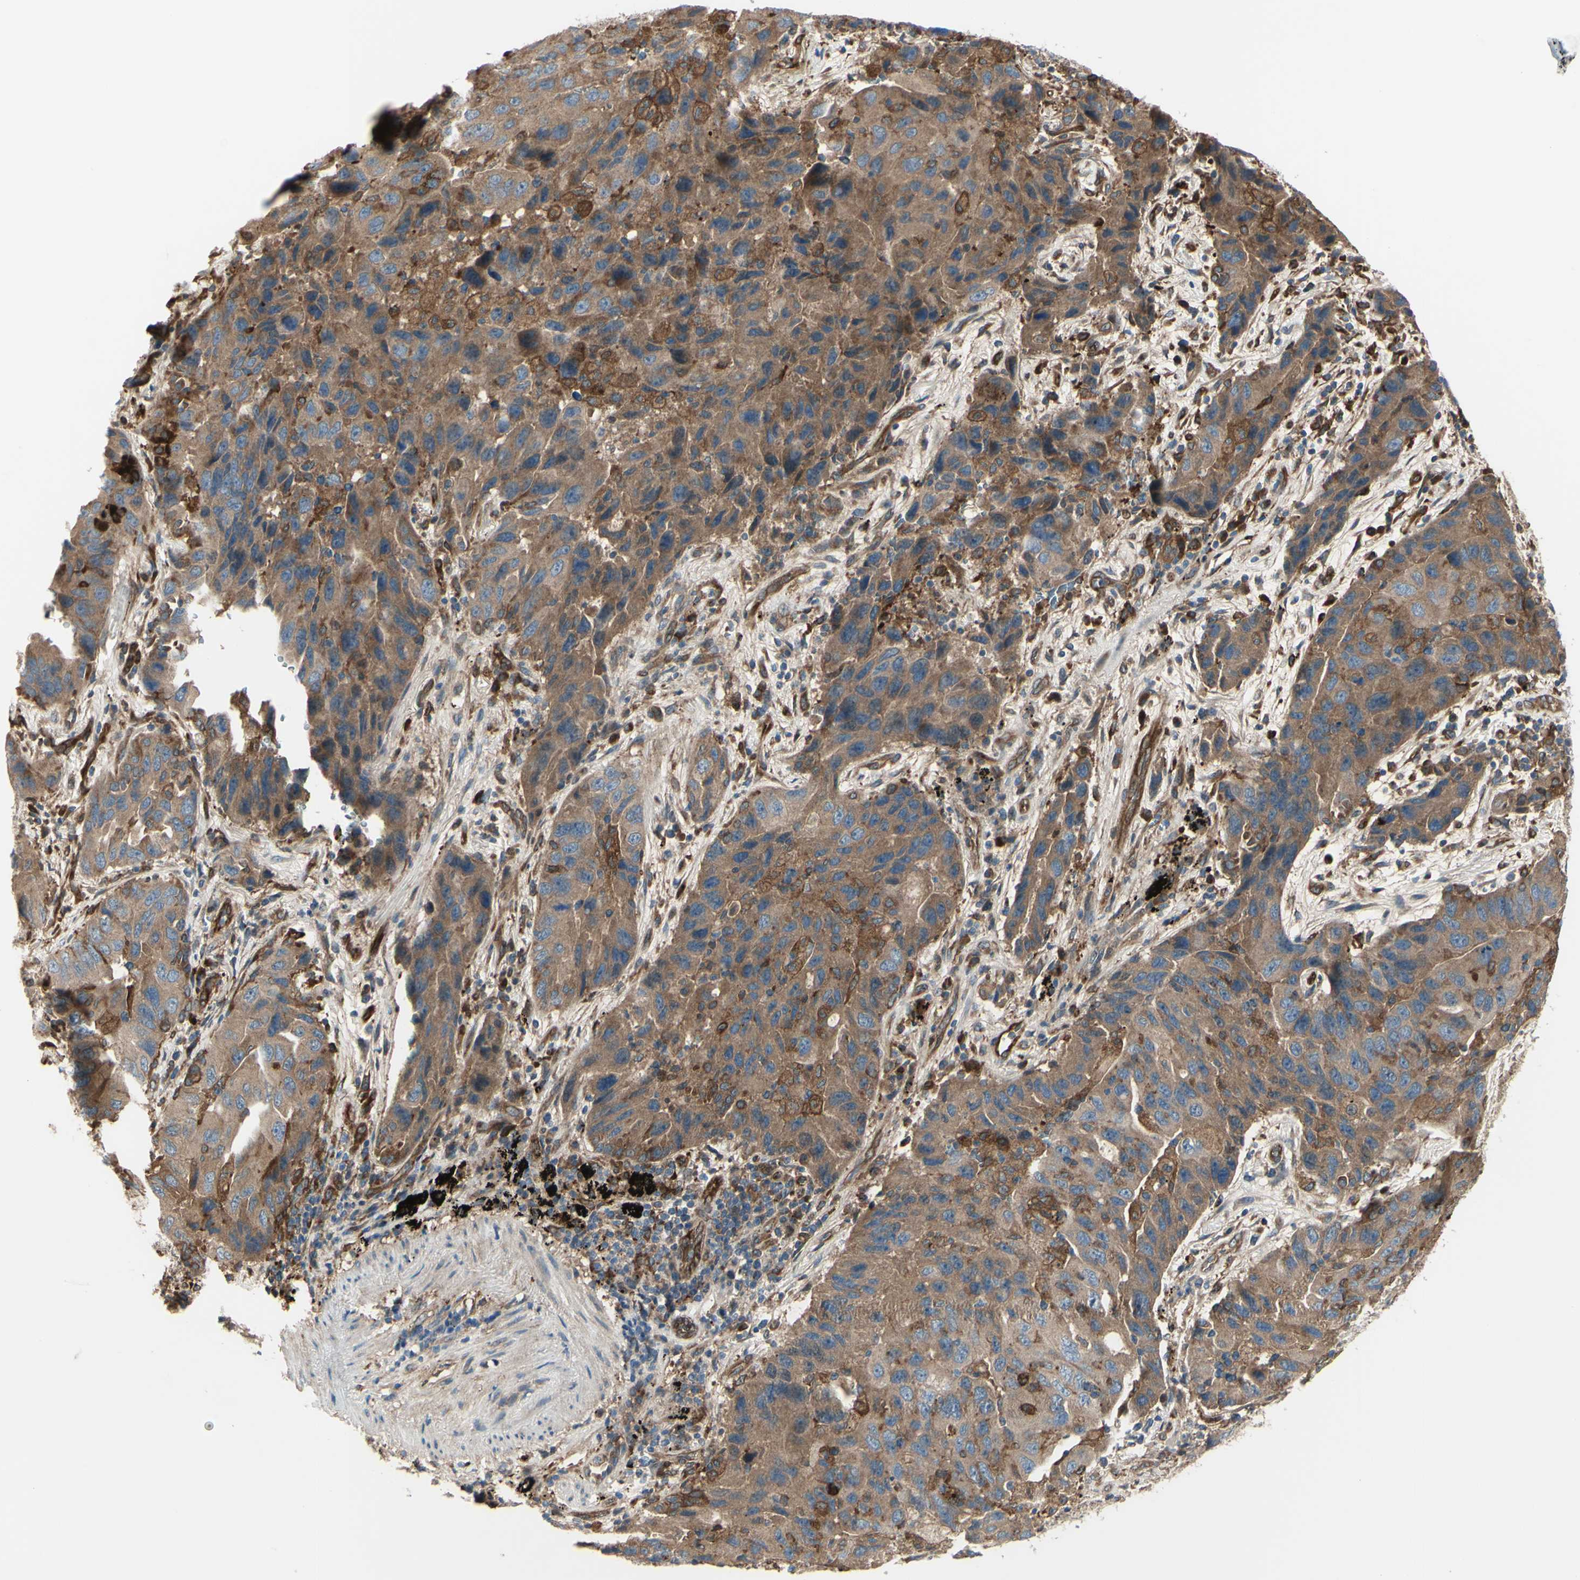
{"staining": {"intensity": "moderate", "quantity": ">75%", "location": "cytoplasmic/membranous"}, "tissue": "lung cancer", "cell_type": "Tumor cells", "image_type": "cancer", "snomed": [{"axis": "morphology", "description": "Adenocarcinoma, NOS"}, {"axis": "topography", "description": "Lung"}], "caption": "High-power microscopy captured an IHC image of lung cancer, revealing moderate cytoplasmic/membranous positivity in about >75% of tumor cells.", "gene": "IGSF9B", "patient": {"sex": "female", "age": 65}}